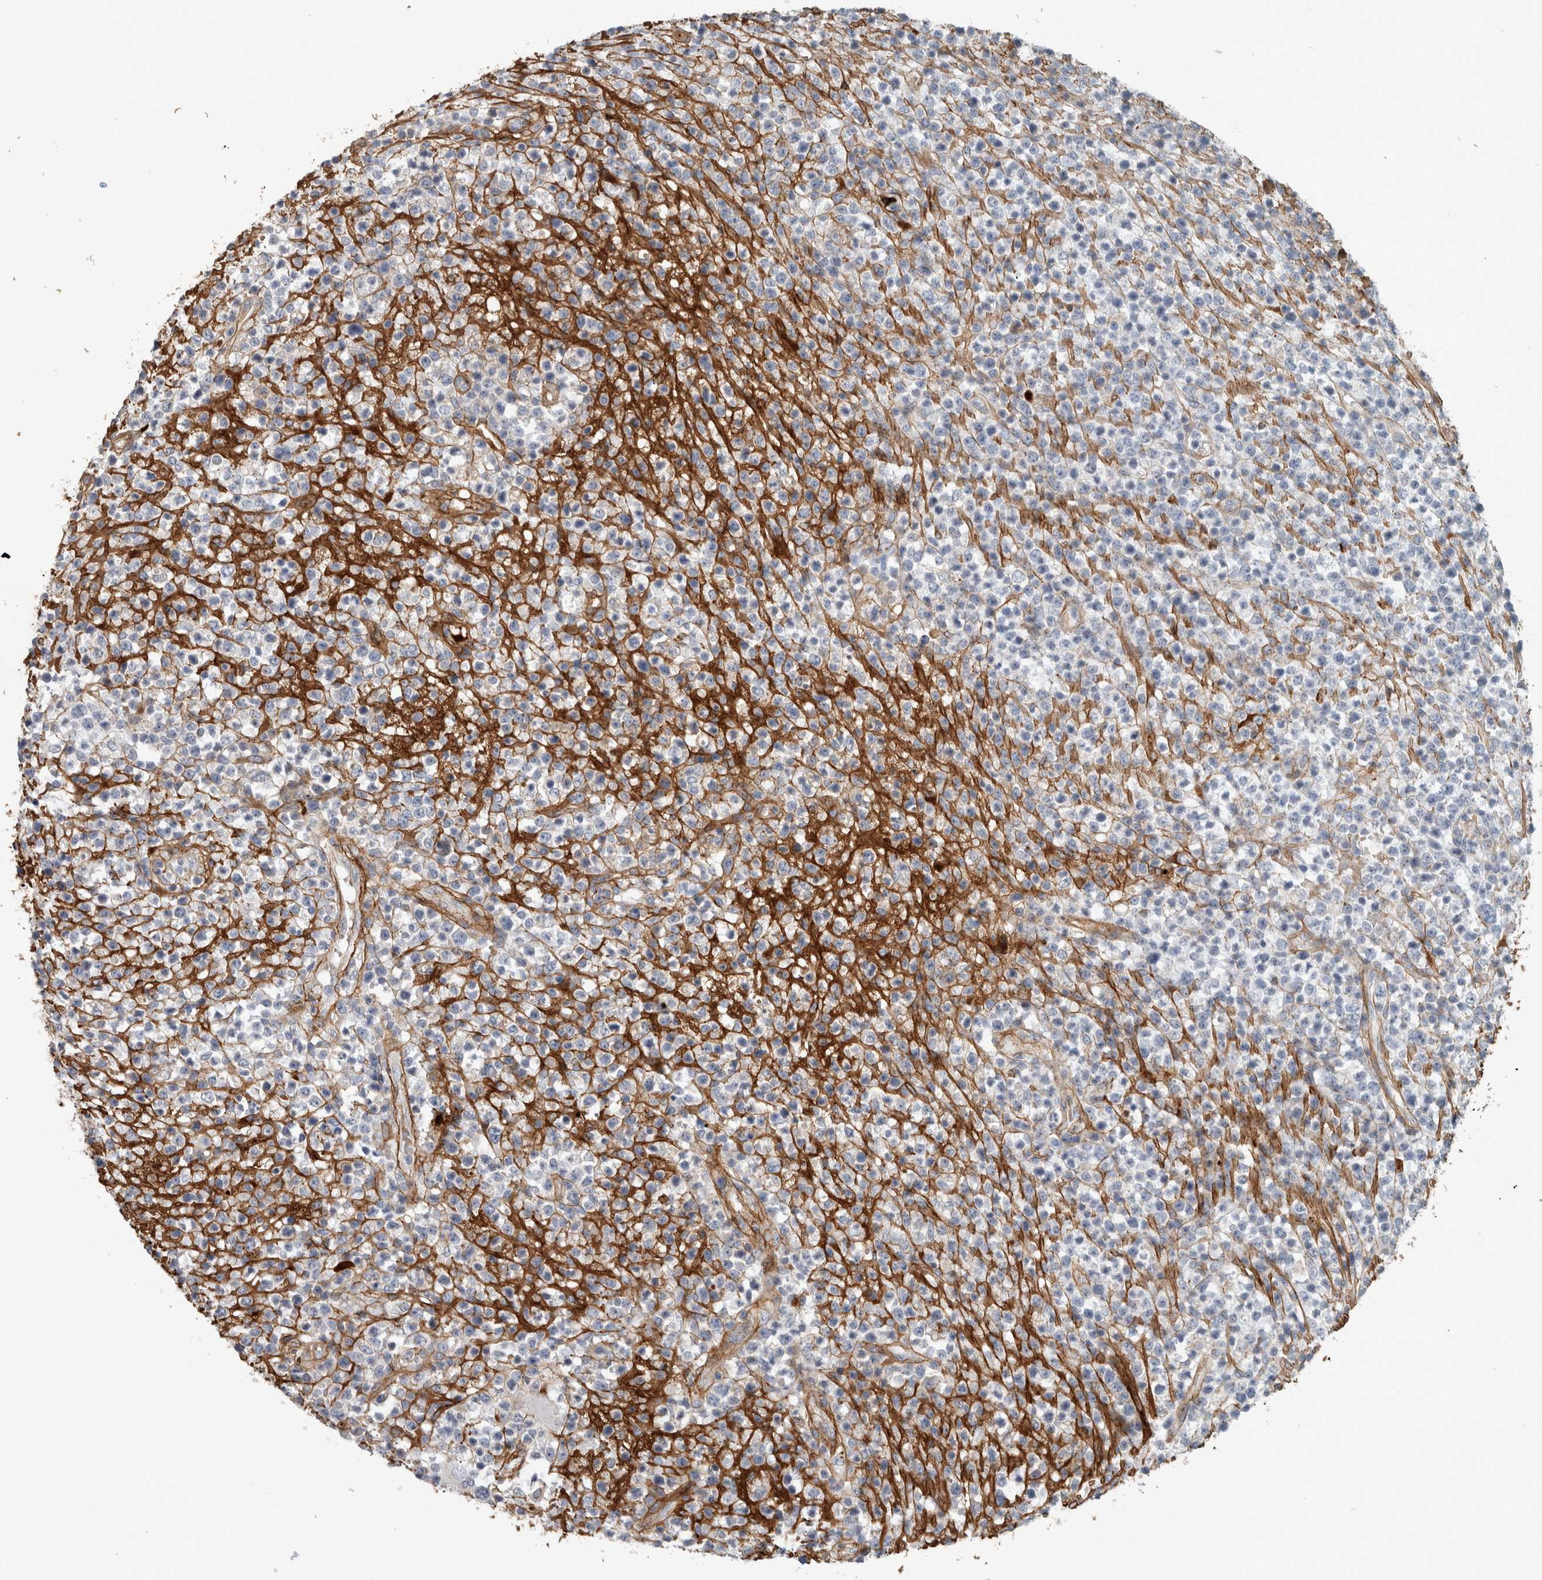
{"staining": {"intensity": "negative", "quantity": "none", "location": "none"}, "tissue": "lymphoma", "cell_type": "Tumor cells", "image_type": "cancer", "snomed": [{"axis": "morphology", "description": "Malignant lymphoma, non-Hodgkin's type, High grade"}, {"axis": "topography", "description": "Colon"}], "caption": "This photomicrograph is of lymphoma stained with immunohistochemistry to label a protein in brown with the nuclei are counter-stained blue. There is no staining in tumor cells.", "gene": "FN1", "patient": {"sex": "female", "age": 53}}